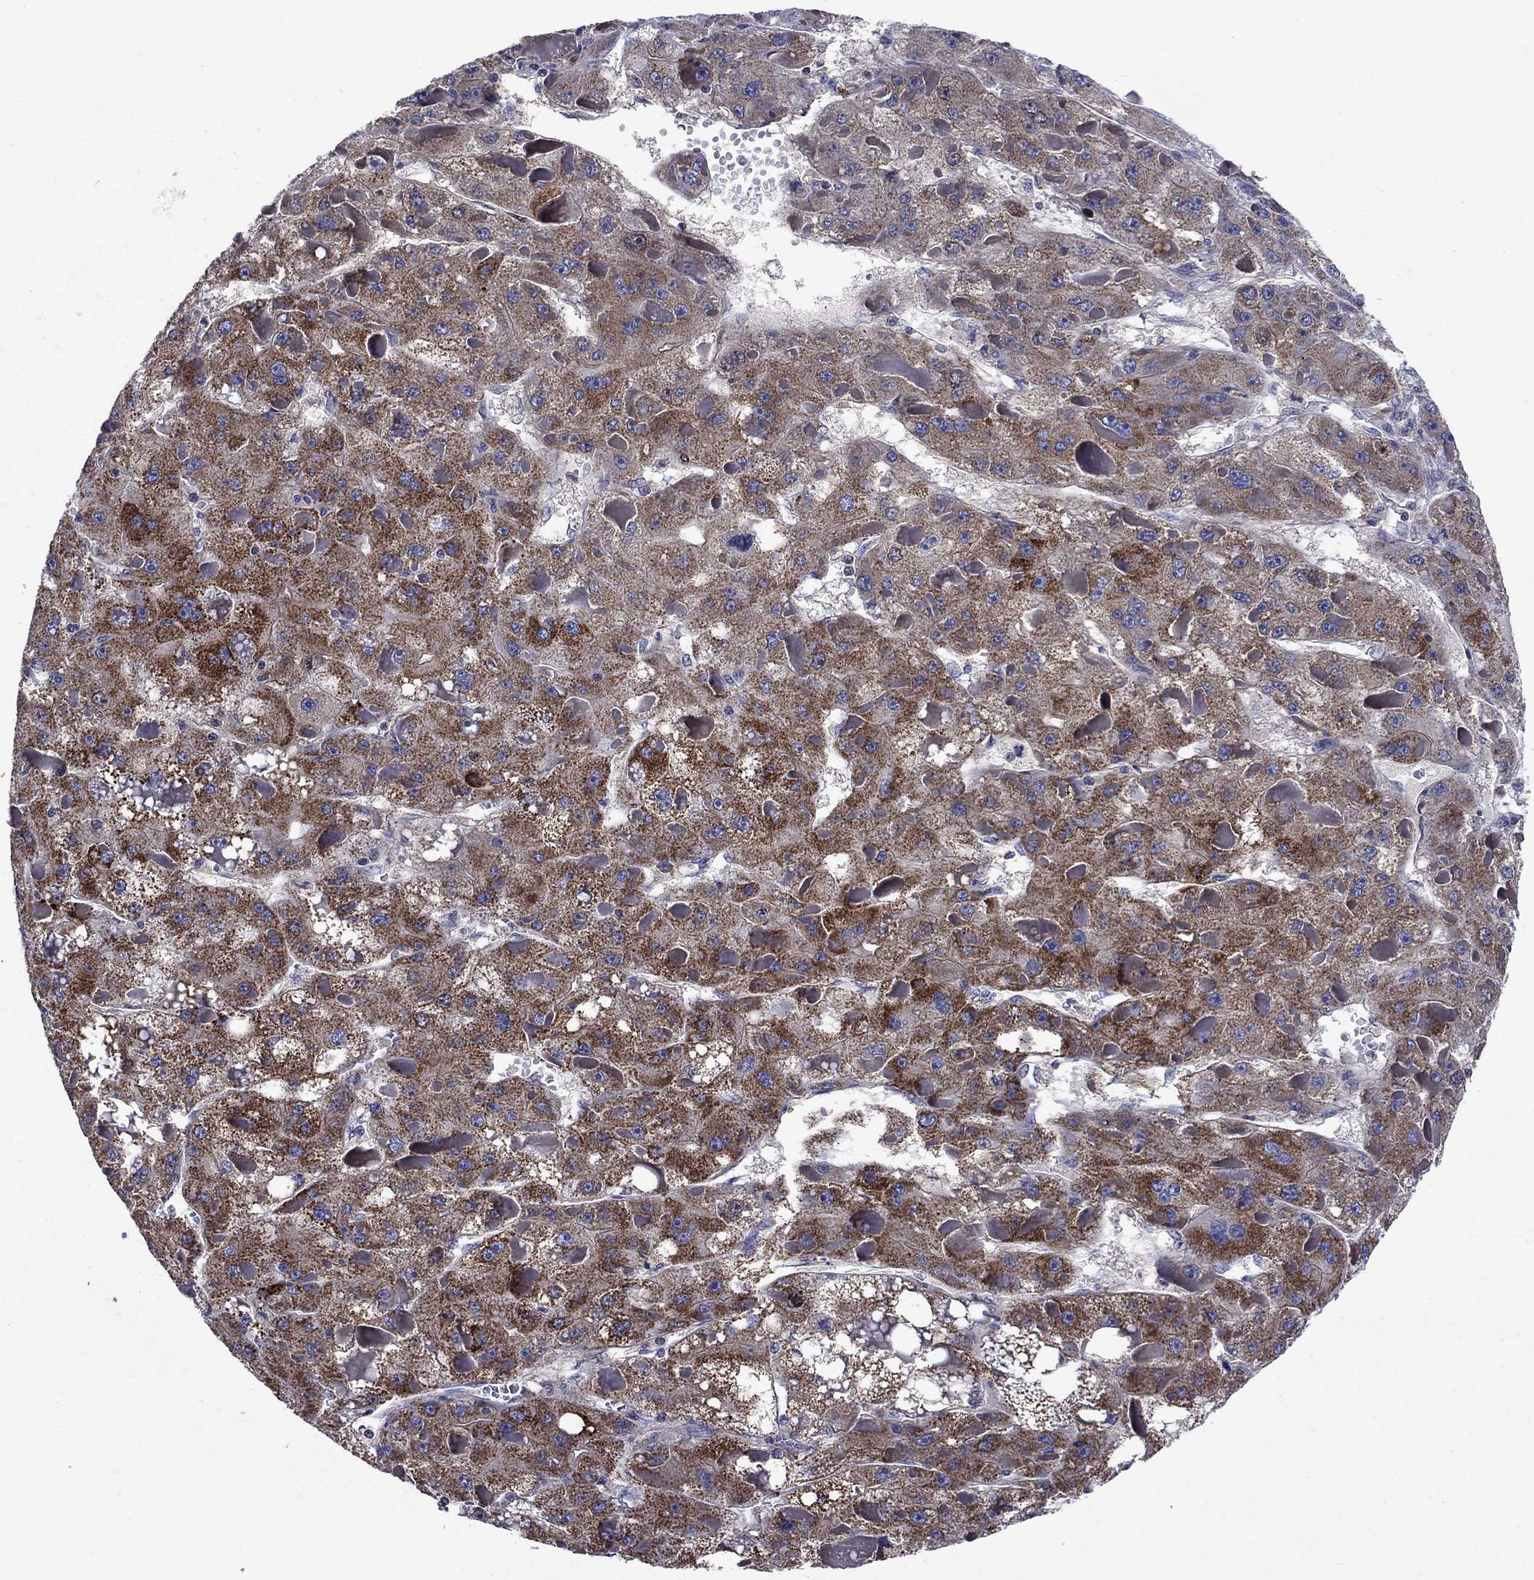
{"staining": {"intensity": "strong", "quantity": "25%-75%", "location": "cytoplasmic/membranous"}, "tissue": "liver cancer", "cell_type": "Tumor cells", "image_type": "cancer", "snomed": [{"axis": "morphology", "description": "Carcinoma, Hepatocellular, NOS"}, {"axis": "topography", "description": "Liver"}], "caption": "Immunohistochemistry (IHC) photomicrograph of neoplastic tissue: liver cancer (hepatocellular carcinoma) stained using immunohistochemistry exhibits high levels of strong protein expression localized specifically in the cytoplasmic/membranous of tumor cells, appearing as a cytoplasmic/membranous brown color.", "gene": "KIF22", "patient": {"sex": "female", "age": 73}}